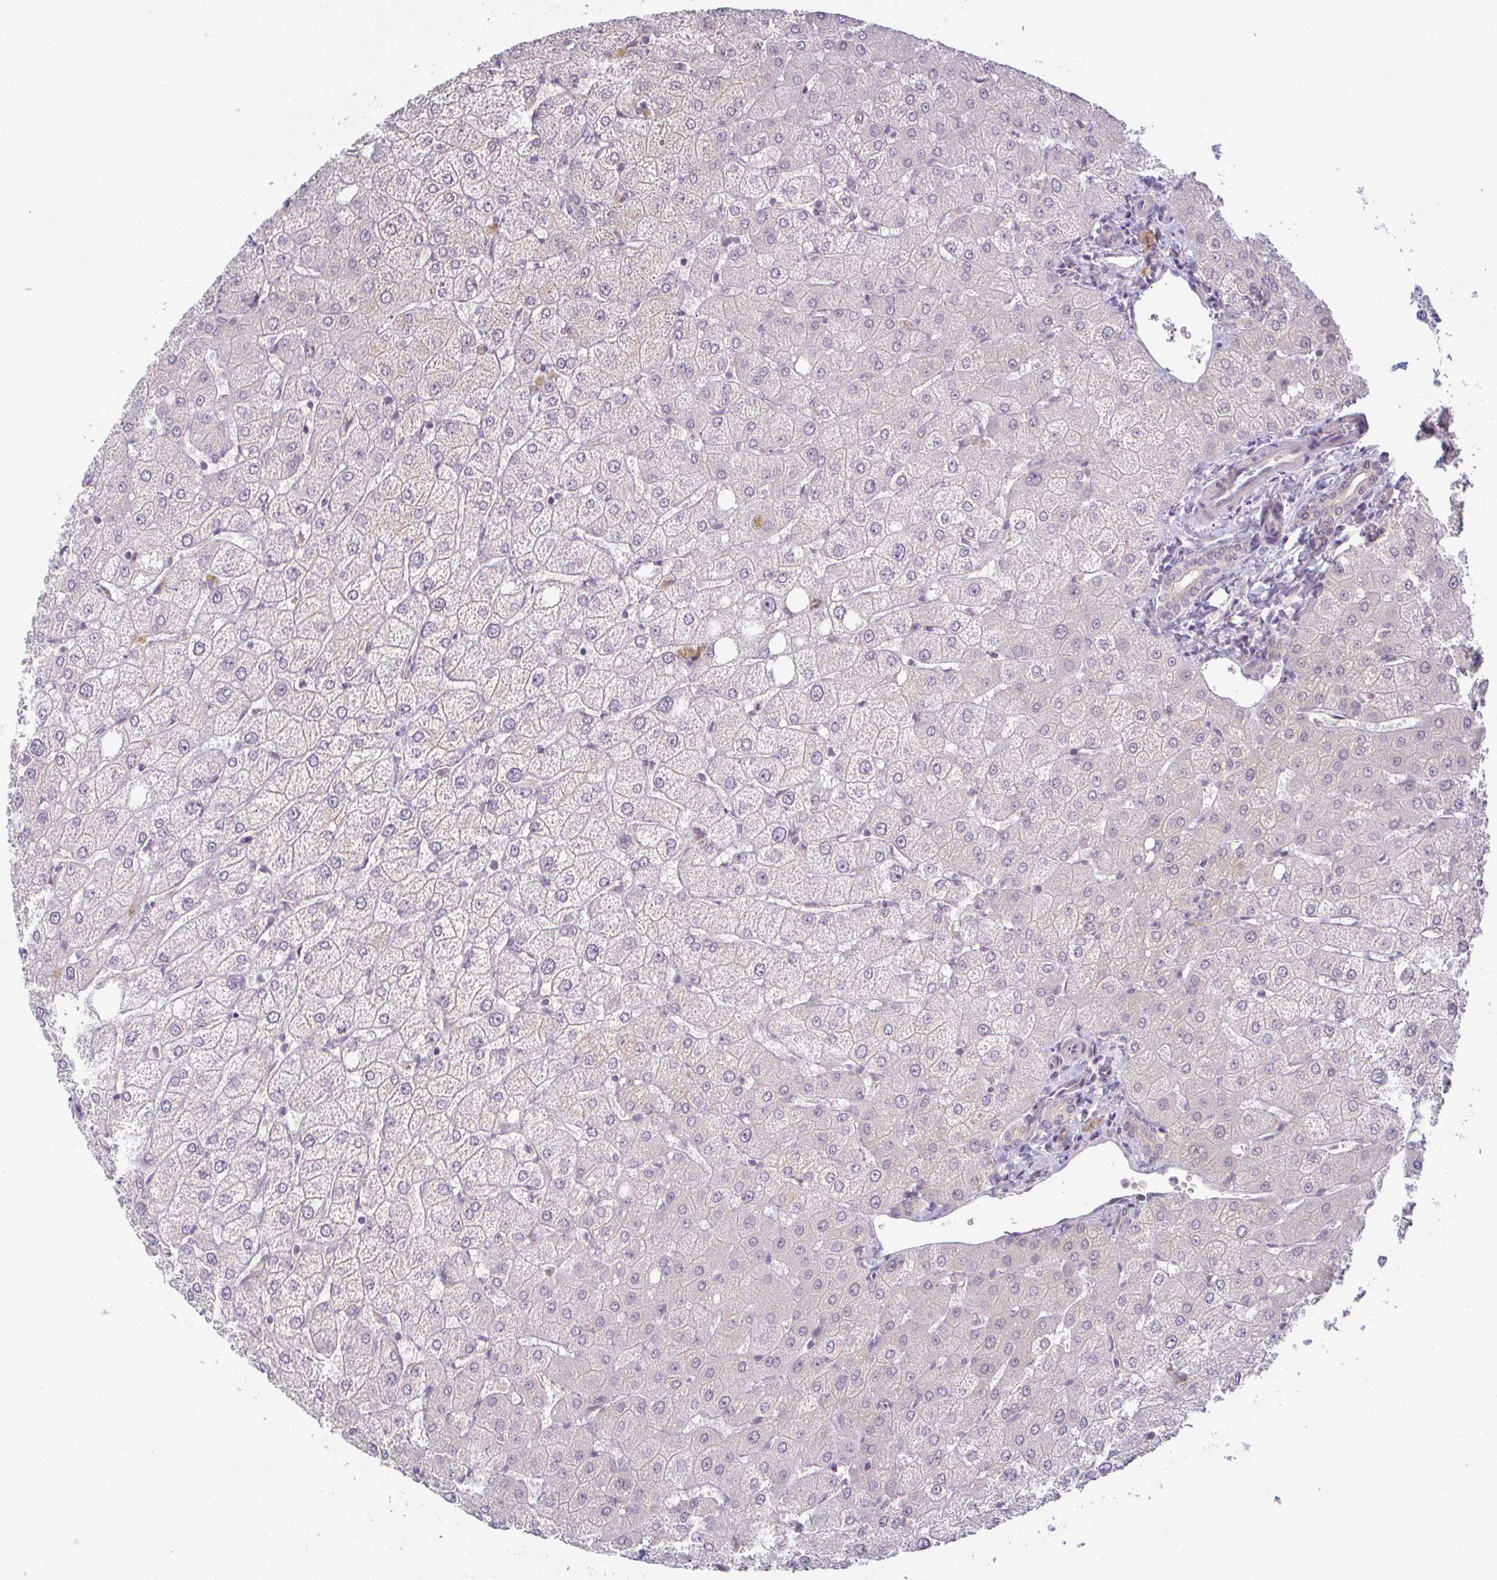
{"staining": {"intensity": "negative", "quantity": "none", "location": "none"}, "tissue": "liver", "cell_type": "Cholangiocytes", "image_type": "normal", "snomed": [{"axis": "morphology", "description": "Normal tissue, NOS"}, {"axis": "topography", "description": "Liver"}], "caption": "Liver stained for a protein using immunohistochemistry (IHC) shows no positivity cholangiocytes.", "gene": "CSE1L", "patient": {"sex": "female", "age": 54}}